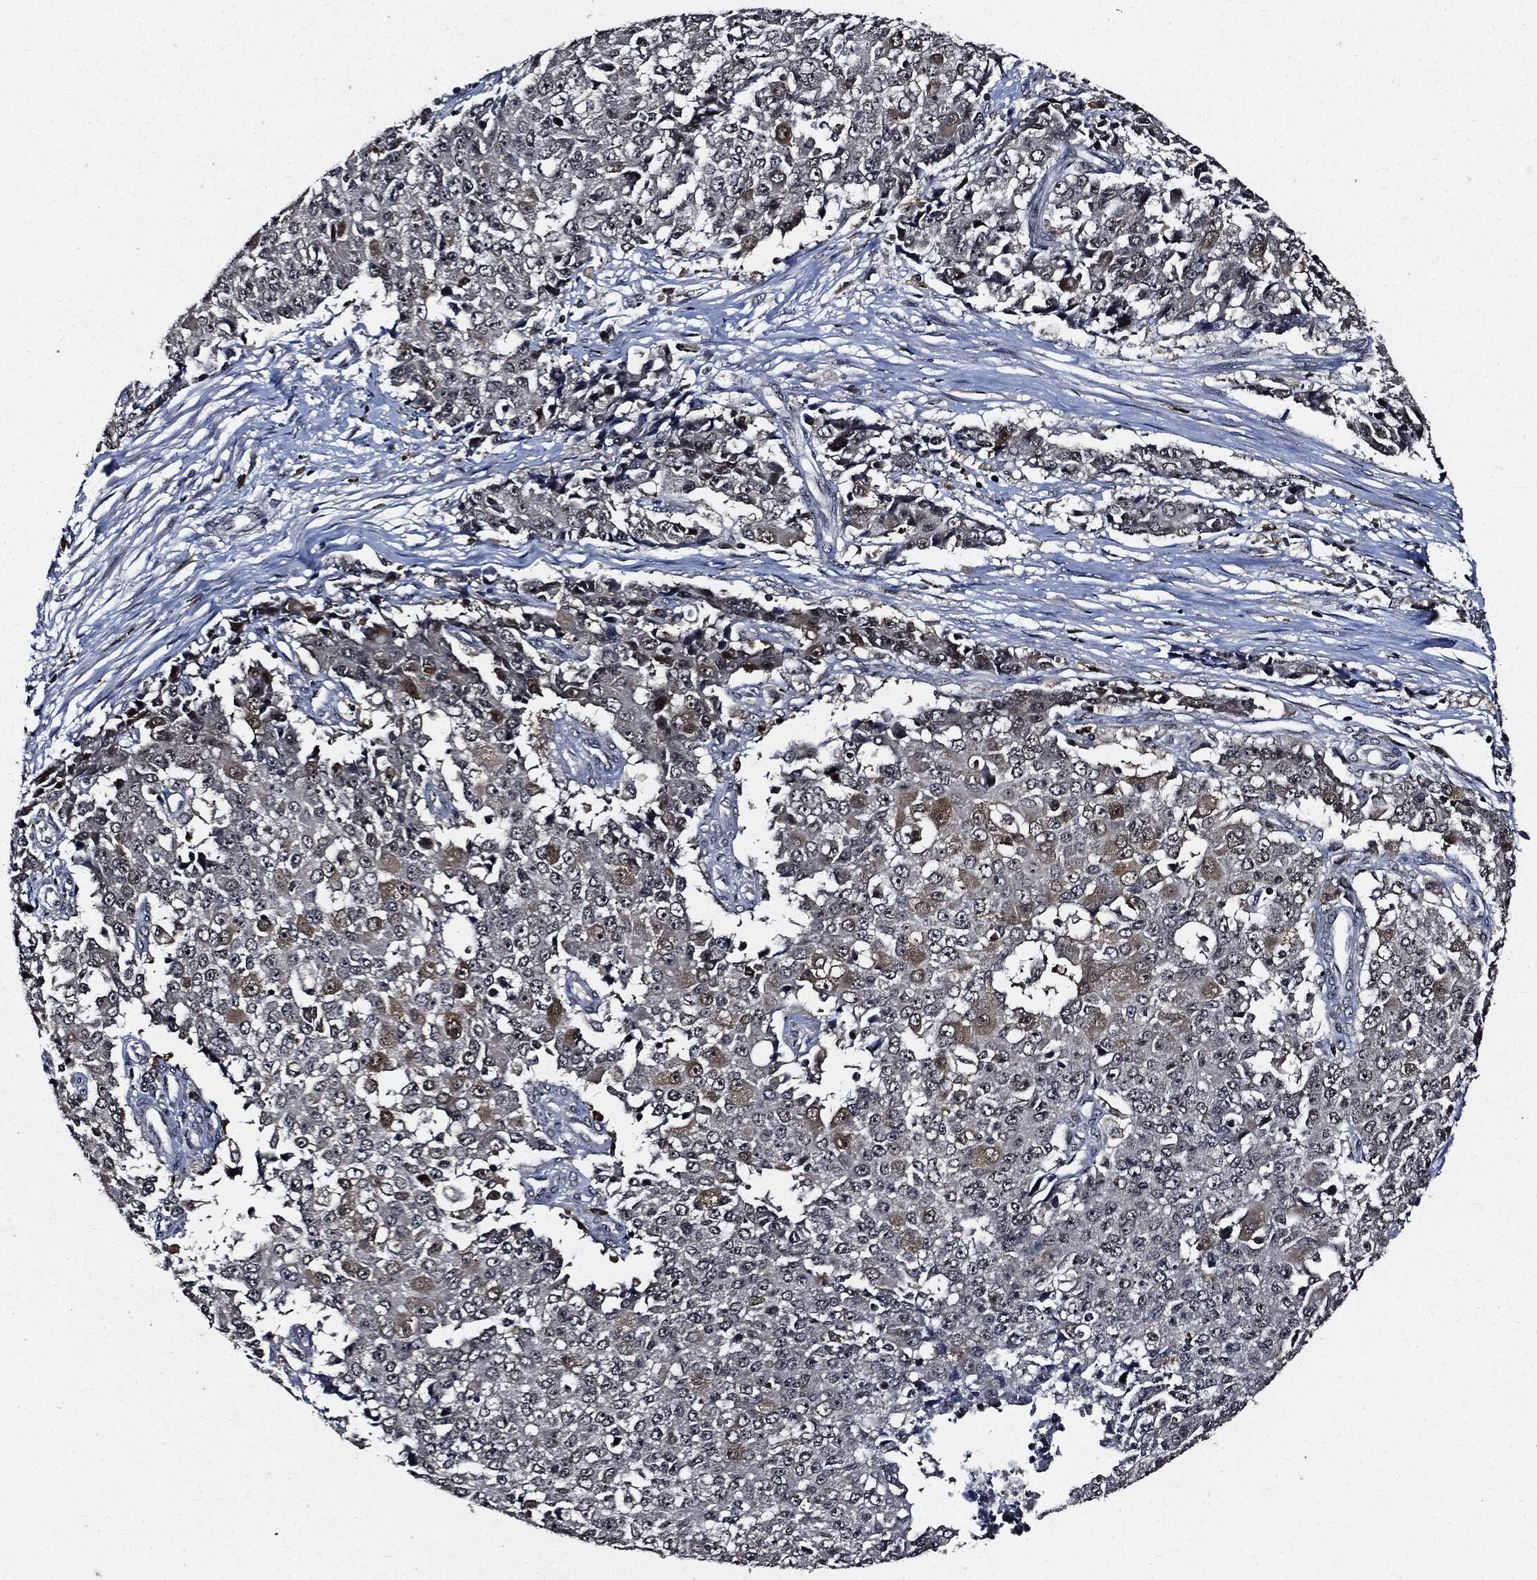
{"staining": {"intensity": "moderate", "quantity": "<25%", "location": "cytoplasmic/membranous"}, "tissue": "ovarian cancer", "cell_type": "Tumor cells", "image_type": "cancer", "snomed": [{"axis": "morphology", "description": "Carcinoma, endometroid"}, {"axis": "topography", "description": "Ovary"}], "caption": "Moderate cytoplasmic/membranous protein staining is appreciated in about <25% of tumor cells in ovarian cancer (endometroid carcinoma).", "gene": "SUGT1", "patient": {"sex": "female", "age": 42}}